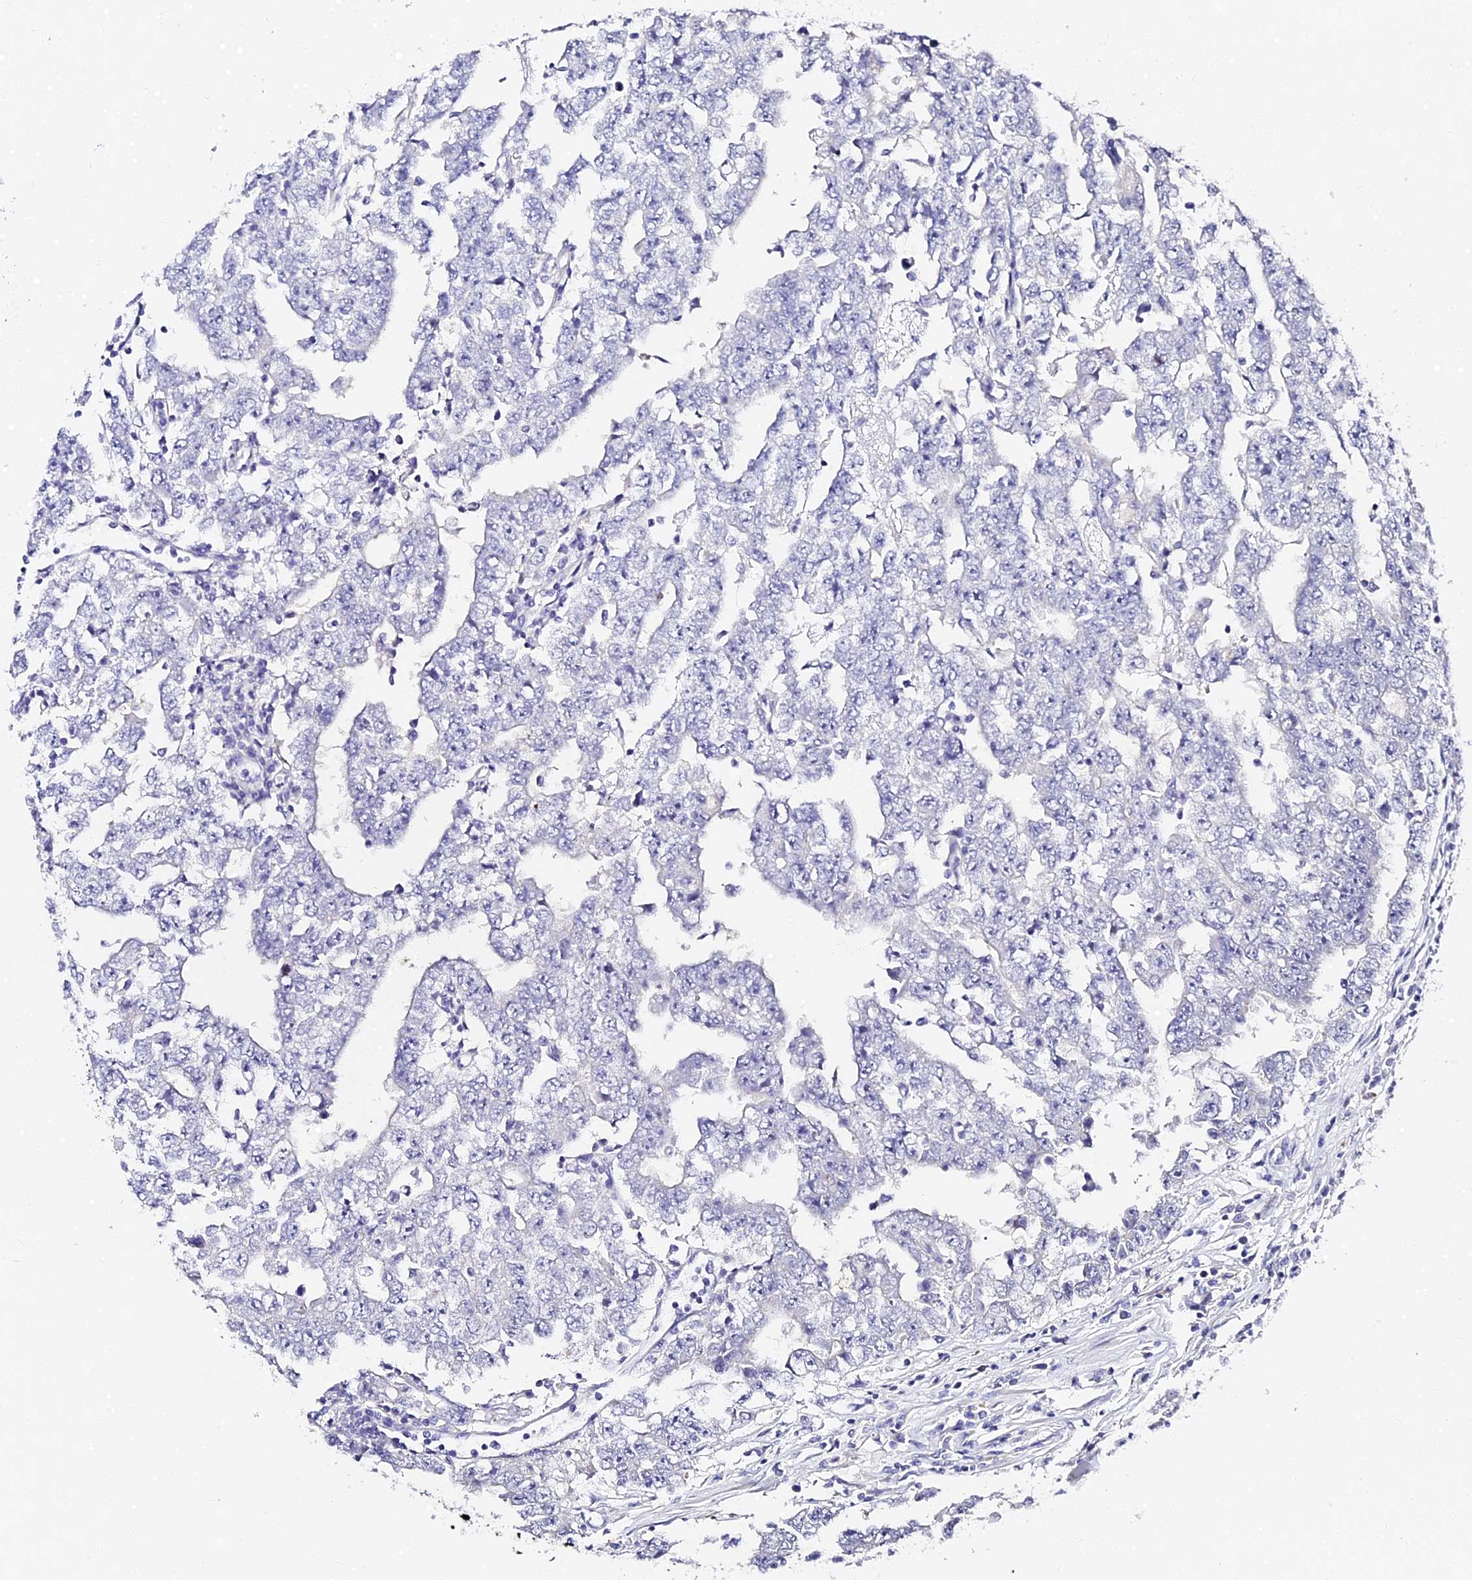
{"staining": {"intensity": "negative", "quantity": "none", "location": "none"}, "tissue": "testis cancer", "cell_type": "Tumor cells", "image_type": "cancer", "snomed": [{"axis": "morphology", "description": "Carcinoma, Embryonal, NOS"}, {"axis": "topography", "description": "Testis"}], "caption": "Image shows no protein positivity in tumor cells of testis cancer (embryonal carcinoma) tissue.", "gene": "VPS33B", "patient": {"sex": "male", "age": 25}}